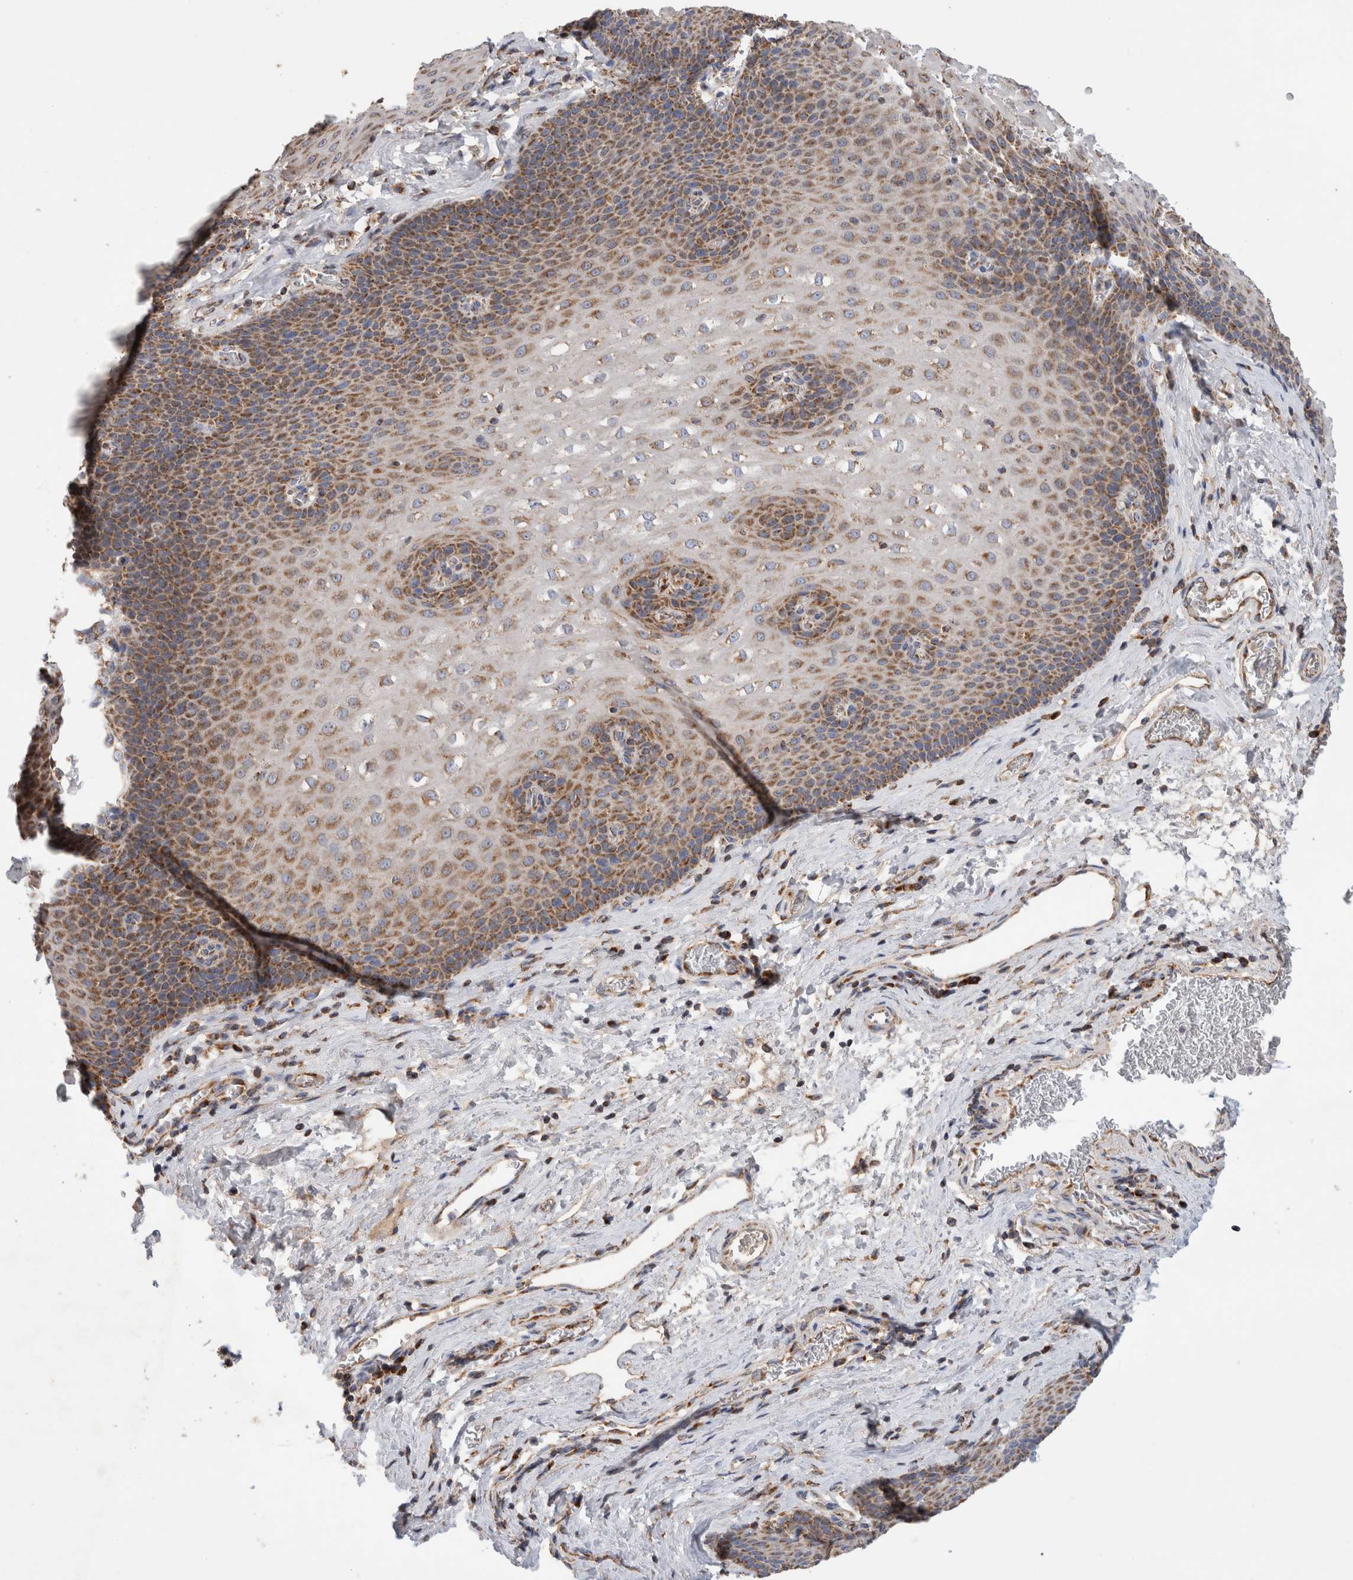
{"staining": {"intensity": "moderate", "quantity": "25%-75%", "location": "cytoplasmic/membranous"}, "tissue": "esophagus", "cell_type": "Squamous epithelial cells", "image_type": "normal", "snomed": [{"axis": "morphology", "description": "Normal tissue, NOS"}, {"axis": "topography", "description": "Esophagus"}], "caption": "Moderate cytoplasmic/membranous expression is seen in approximately 25%-75% of squamous epithelial cells in normal esophagus. (DAB = brown stain, brightfield microscopy at high magnification).", "gene": "IARS2", "patient": {"sex": "male", "age": 48}}